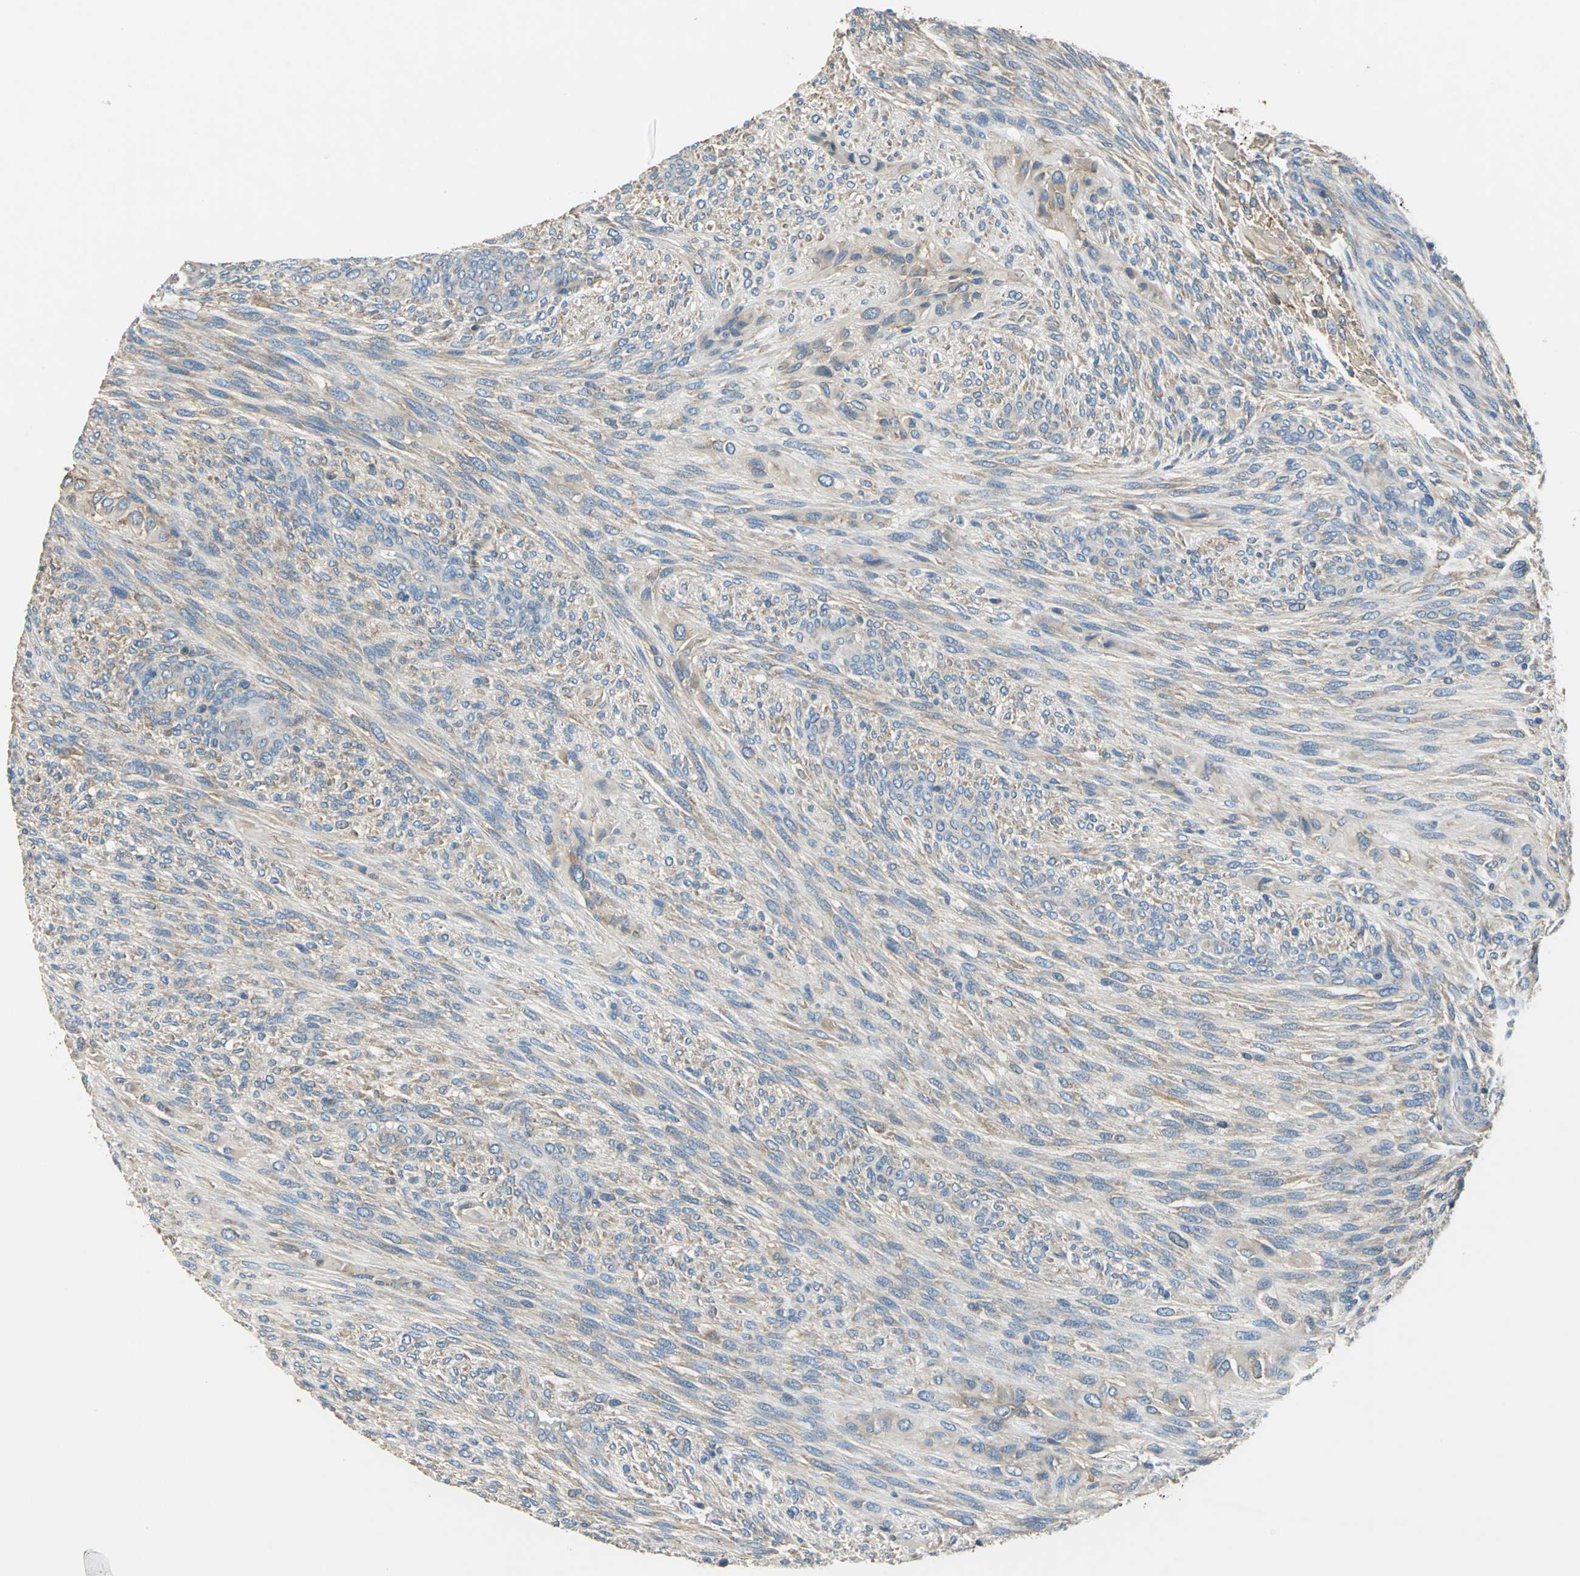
{"staining": {"intensity": "weak", "quantity": "25%-75%", "location": "cytoplasmic/membranous"}, "tissue": "glioma", "cell_type": "Tumor cells", "image_type": "cancer", "snomed": [{"axis": "morphology", "description": "Glioma, malignant, High grade"}, {"axis": "topography", "description": "Cerebral cortex"}], "caption": "Glioma tissue displays weak cytoplasmic/membranous expression in about 25%-75% of tumor cells, visualized by immunohistochemistry. (DAB (3,3'-diaminobenzidine) IHC with brightfield microscopy, high magnification).", "gene": "PRKCA", "patient": {"sex": "female", "age": 55}}